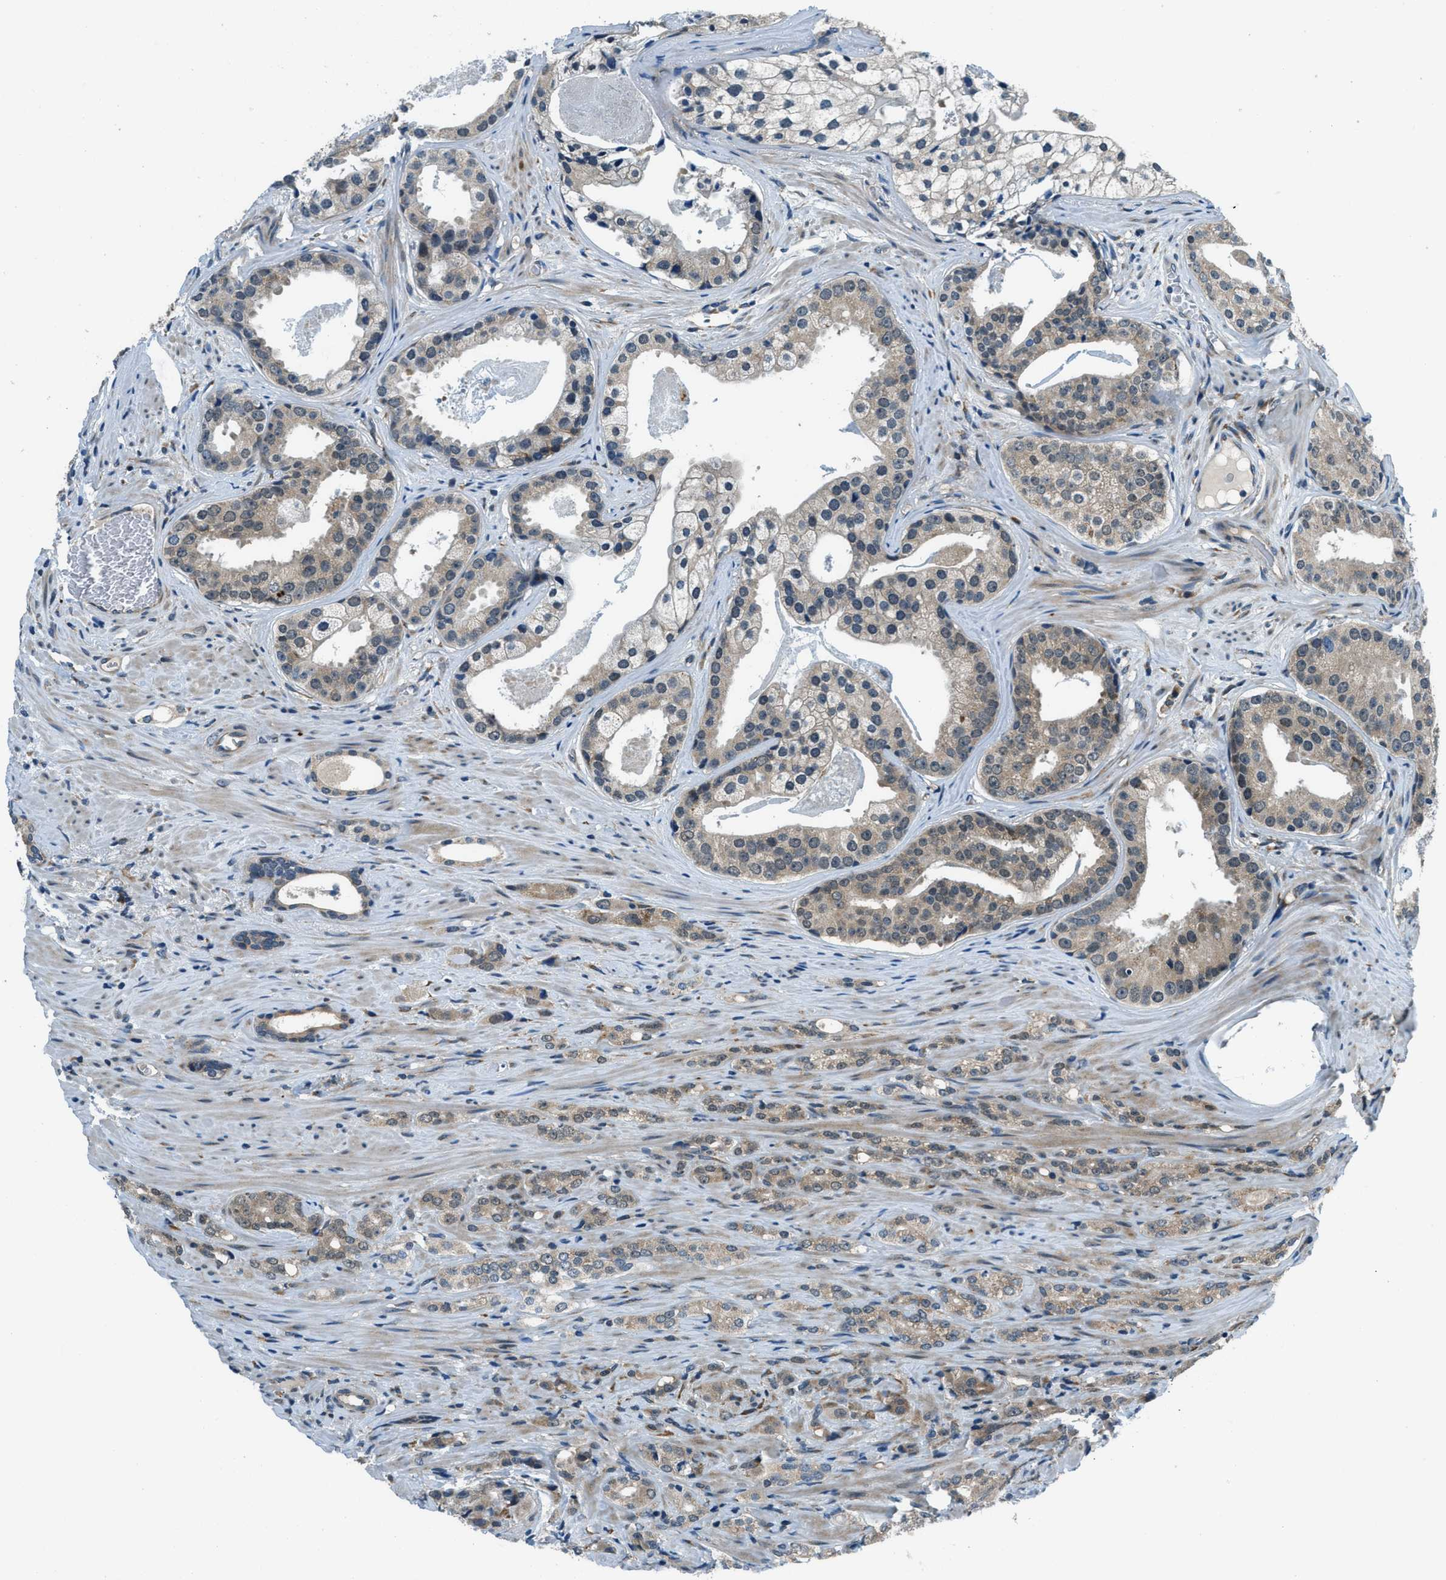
{"staining": {"intensity": "weak", "quantity": ">75%", "location": "cytoplasmic/membranous"}, "tissue": "prostate cancer", "cell_type": "Tumor cells", "image_type": "cancer", "snomed": [{"axis": "morphology", "description": "Adenocarcinoma, High grade"}, {"axis": "topography", "description": "Prostate"}], "caption": "This is an image of immunohistochemistry (IHC) staining of prostate high-grade adenocarcinoma, which shows weak staining in the cytoplasmic/membranous of tumor cells.", "gene": "GINM1", "patient": {"sex": "male", "age": 71}}